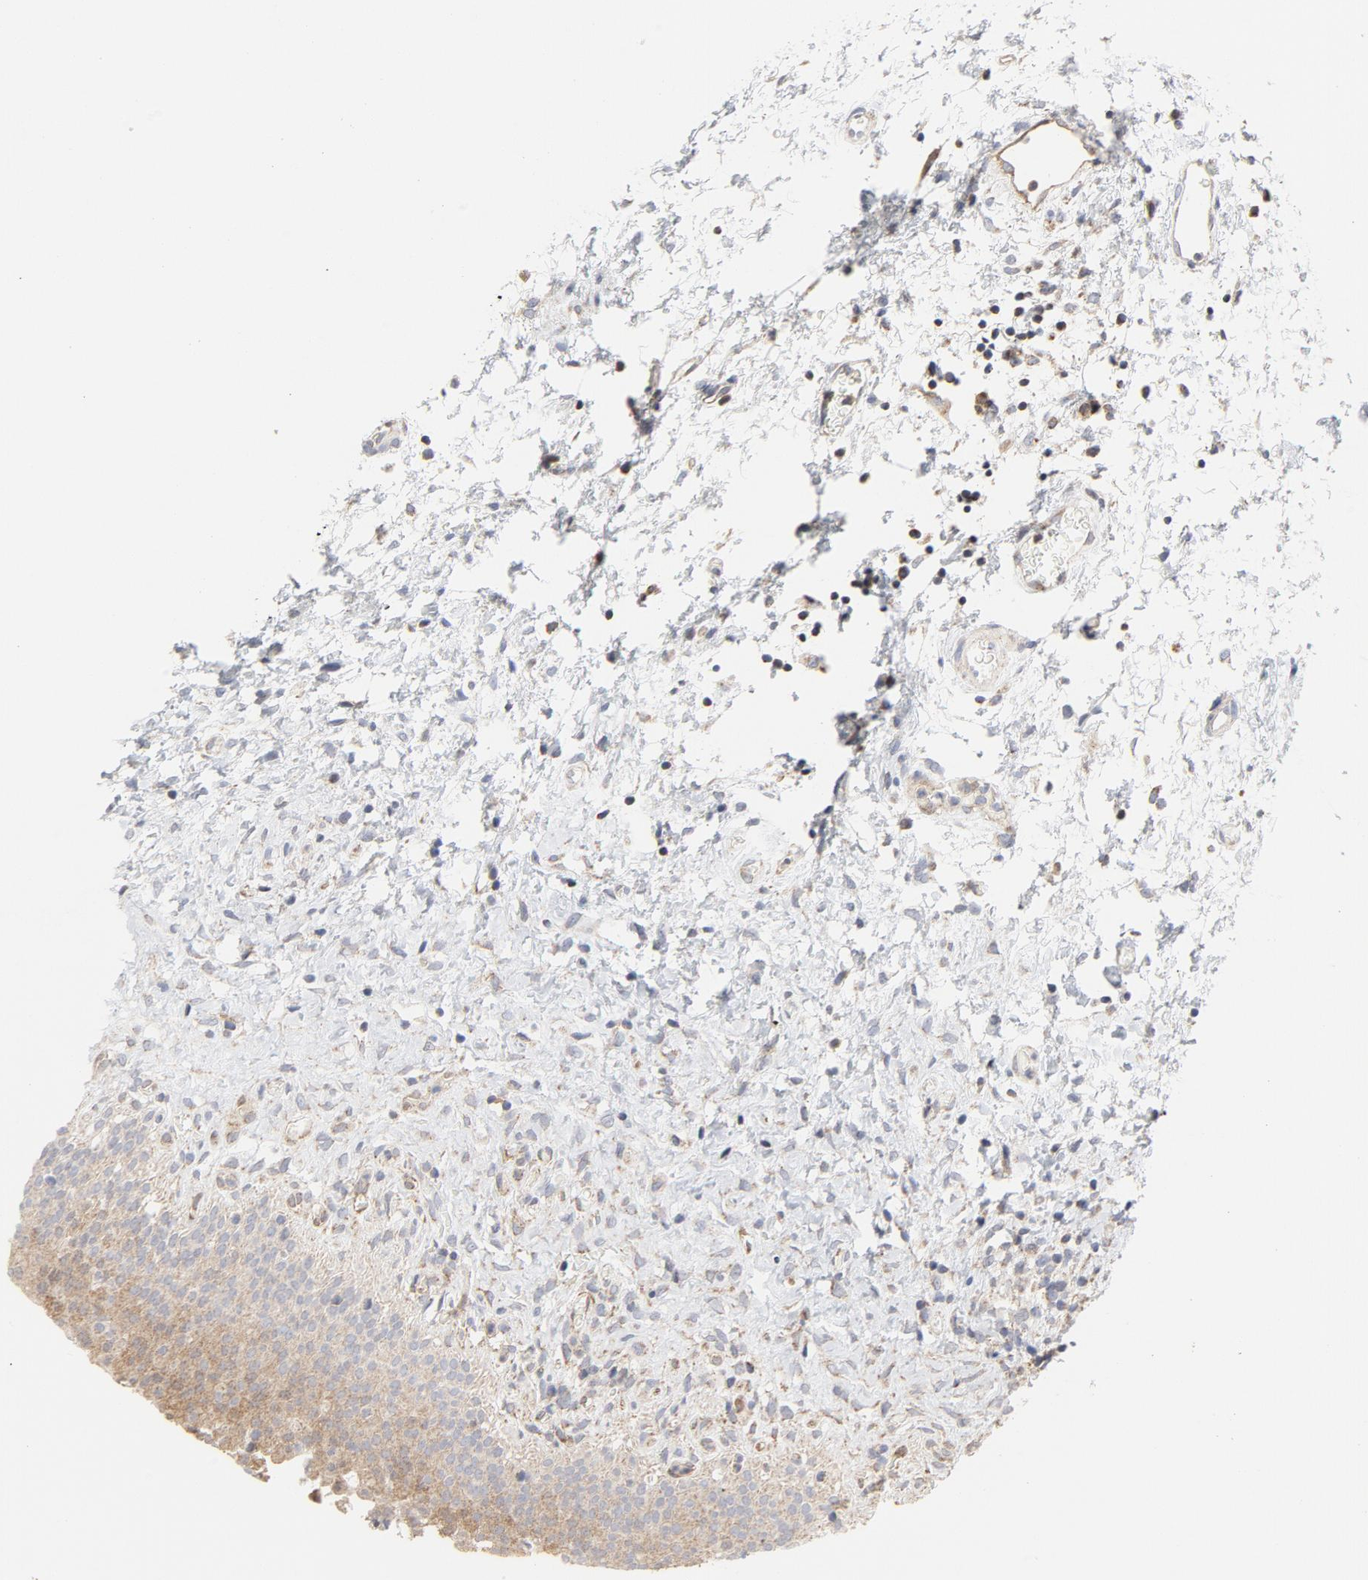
{"staining": {"intensity": "moderate", "quantity": ">75%", "location": "cytoplasmic/membranous"}, "tissue": "urinary bladder", "cell_type": "Urothelial cells", "image_type": "normal", "snomed": [{"axis": "morphology", "description": "Normal tissue, NOS"}, {"axis": "topography", "description": "Urinary bladder"}], "caption": "IHC of unremarkable urinary bladder shows medium levels of moderate cytoplasmic/membranous staining in about >75% of urothelial cells.", "gene": "RAPGEF4", "patient": {"sex": "male", "age": 51}}